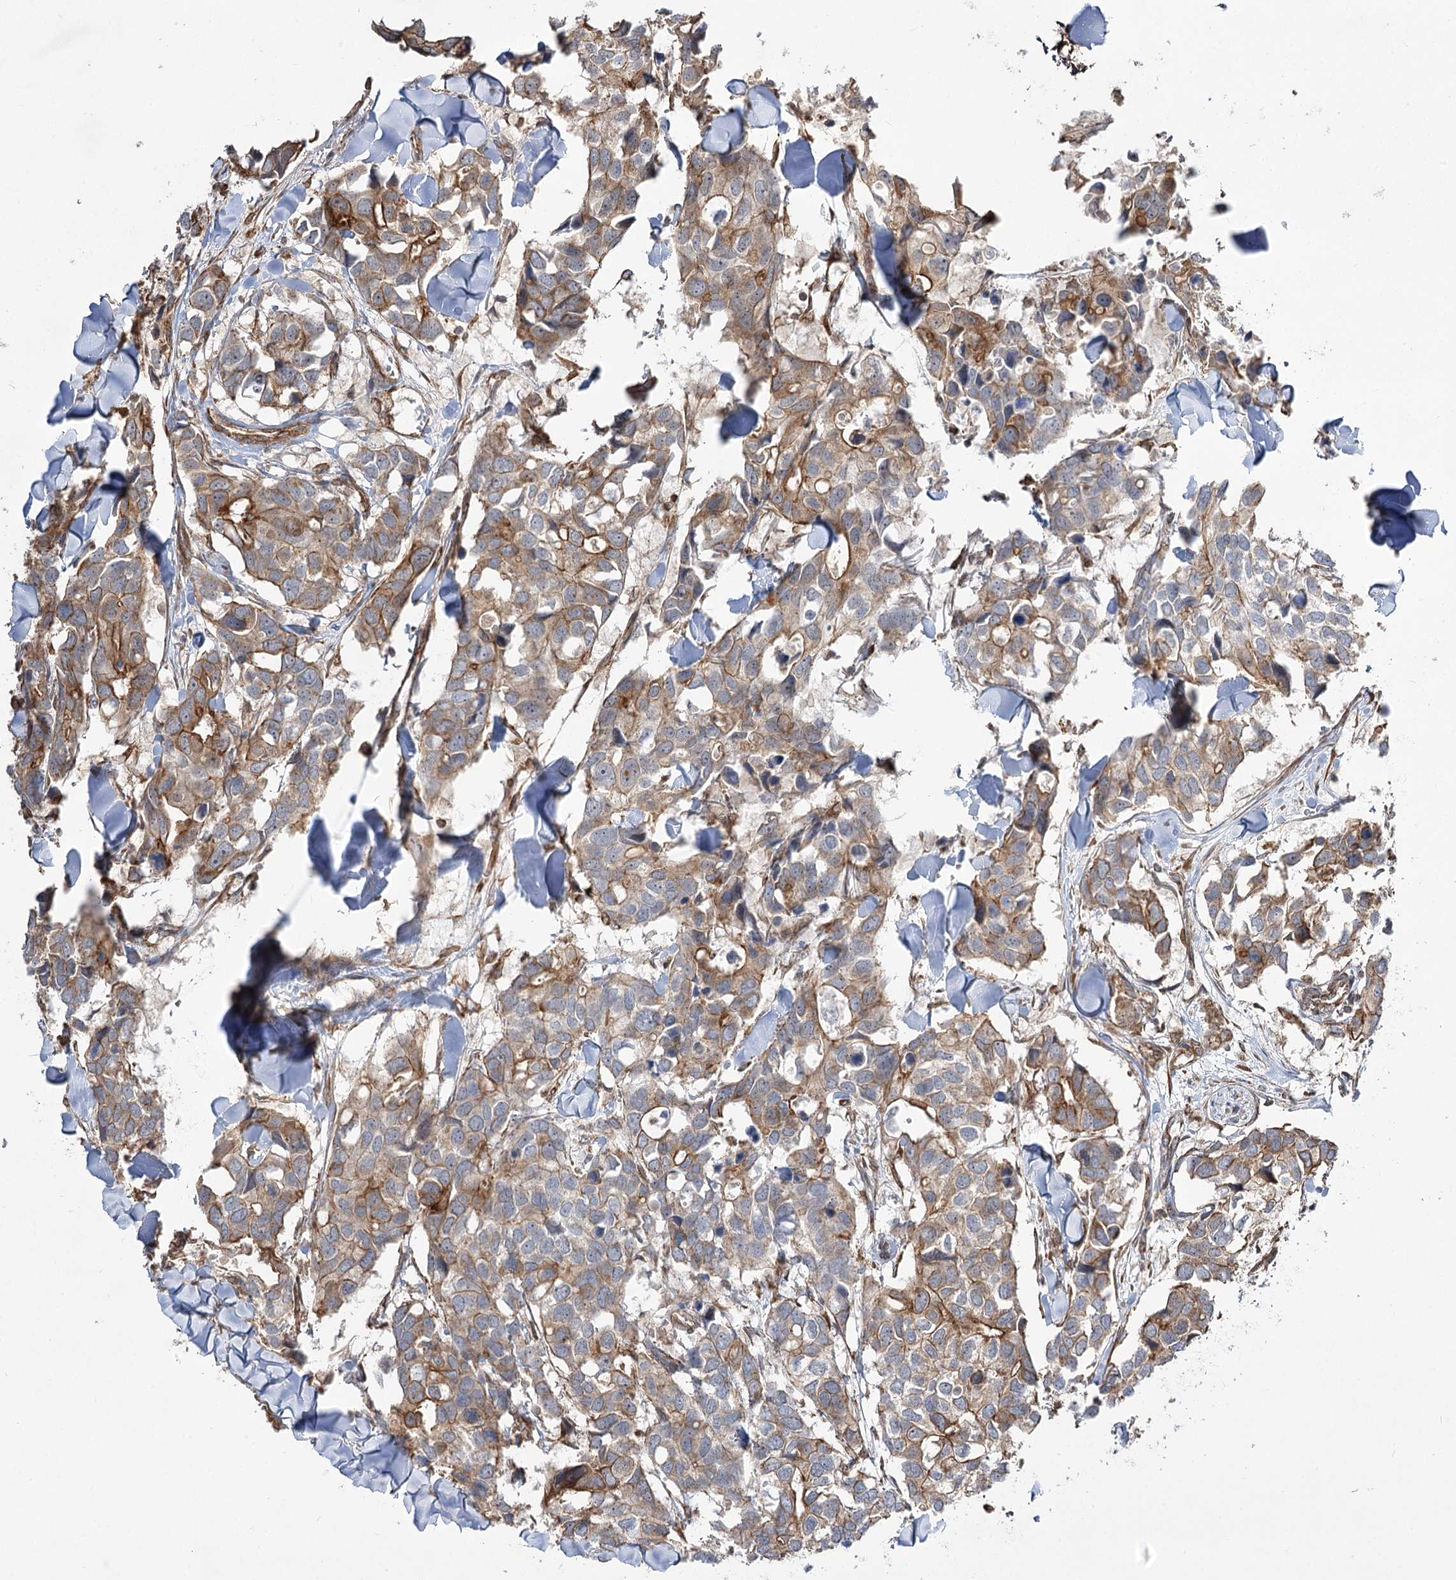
{"staining": {"intensity": "moderate", "quantity": "25%-75%", "location": "cytoplasmic/membranous"}, "tissue": "breast cancer", "cell_type": "Tumor cells", "image_type": "cancer", "snomed": [{"axis": "morphology", "description": "Duct carcinoma"}, {"axis": "topography", "description": "Breast"}], "caption": "Moderate cytoplasmic/membranous positivity is seen in approximately 25%-75% of tumor cells in breast infiltrating ductal carcinoma.", "gene": "SH3BP5L", "patient": {"sex": "female", "age": 83}}